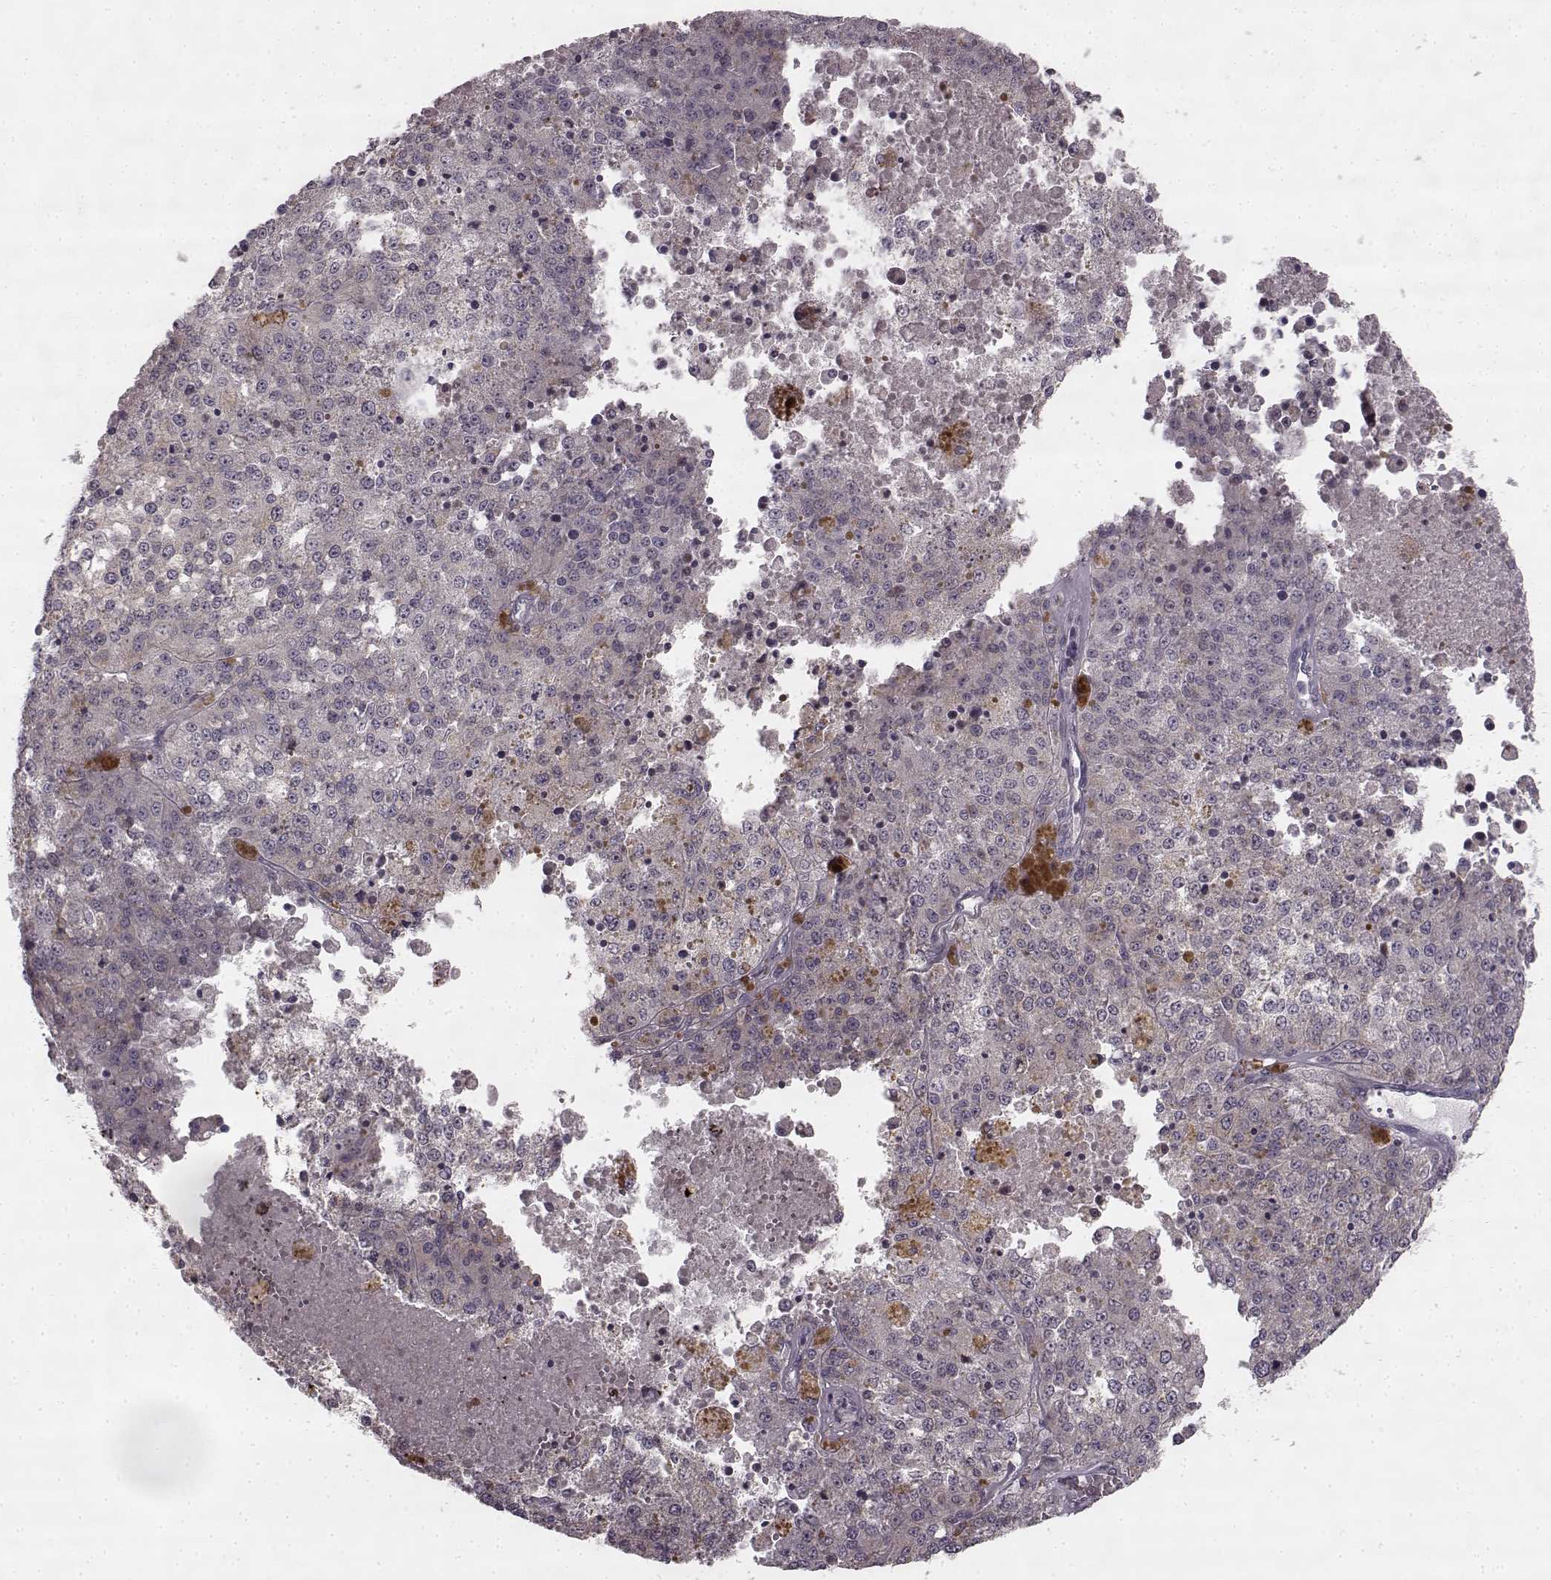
{"staining": {"intensity": "negative", "quantity": "none", "location": "none"}, "tissue": "melanoma", "cell_type": "Tumor cells", "image_type": "cancer", "snomed": [{"axis": "morphology", "description": "Malignant melanoma, Metastatic site"}, {"axis": "topography", "description": "Lymph node"}], "caption": "This is a histopathology image of immunohistochemistry (IHC) staining of melanoma, which shows no positivity in tumor cells.", "gene": "HMMR", "patient": {"sex": "female", "age": 64}}